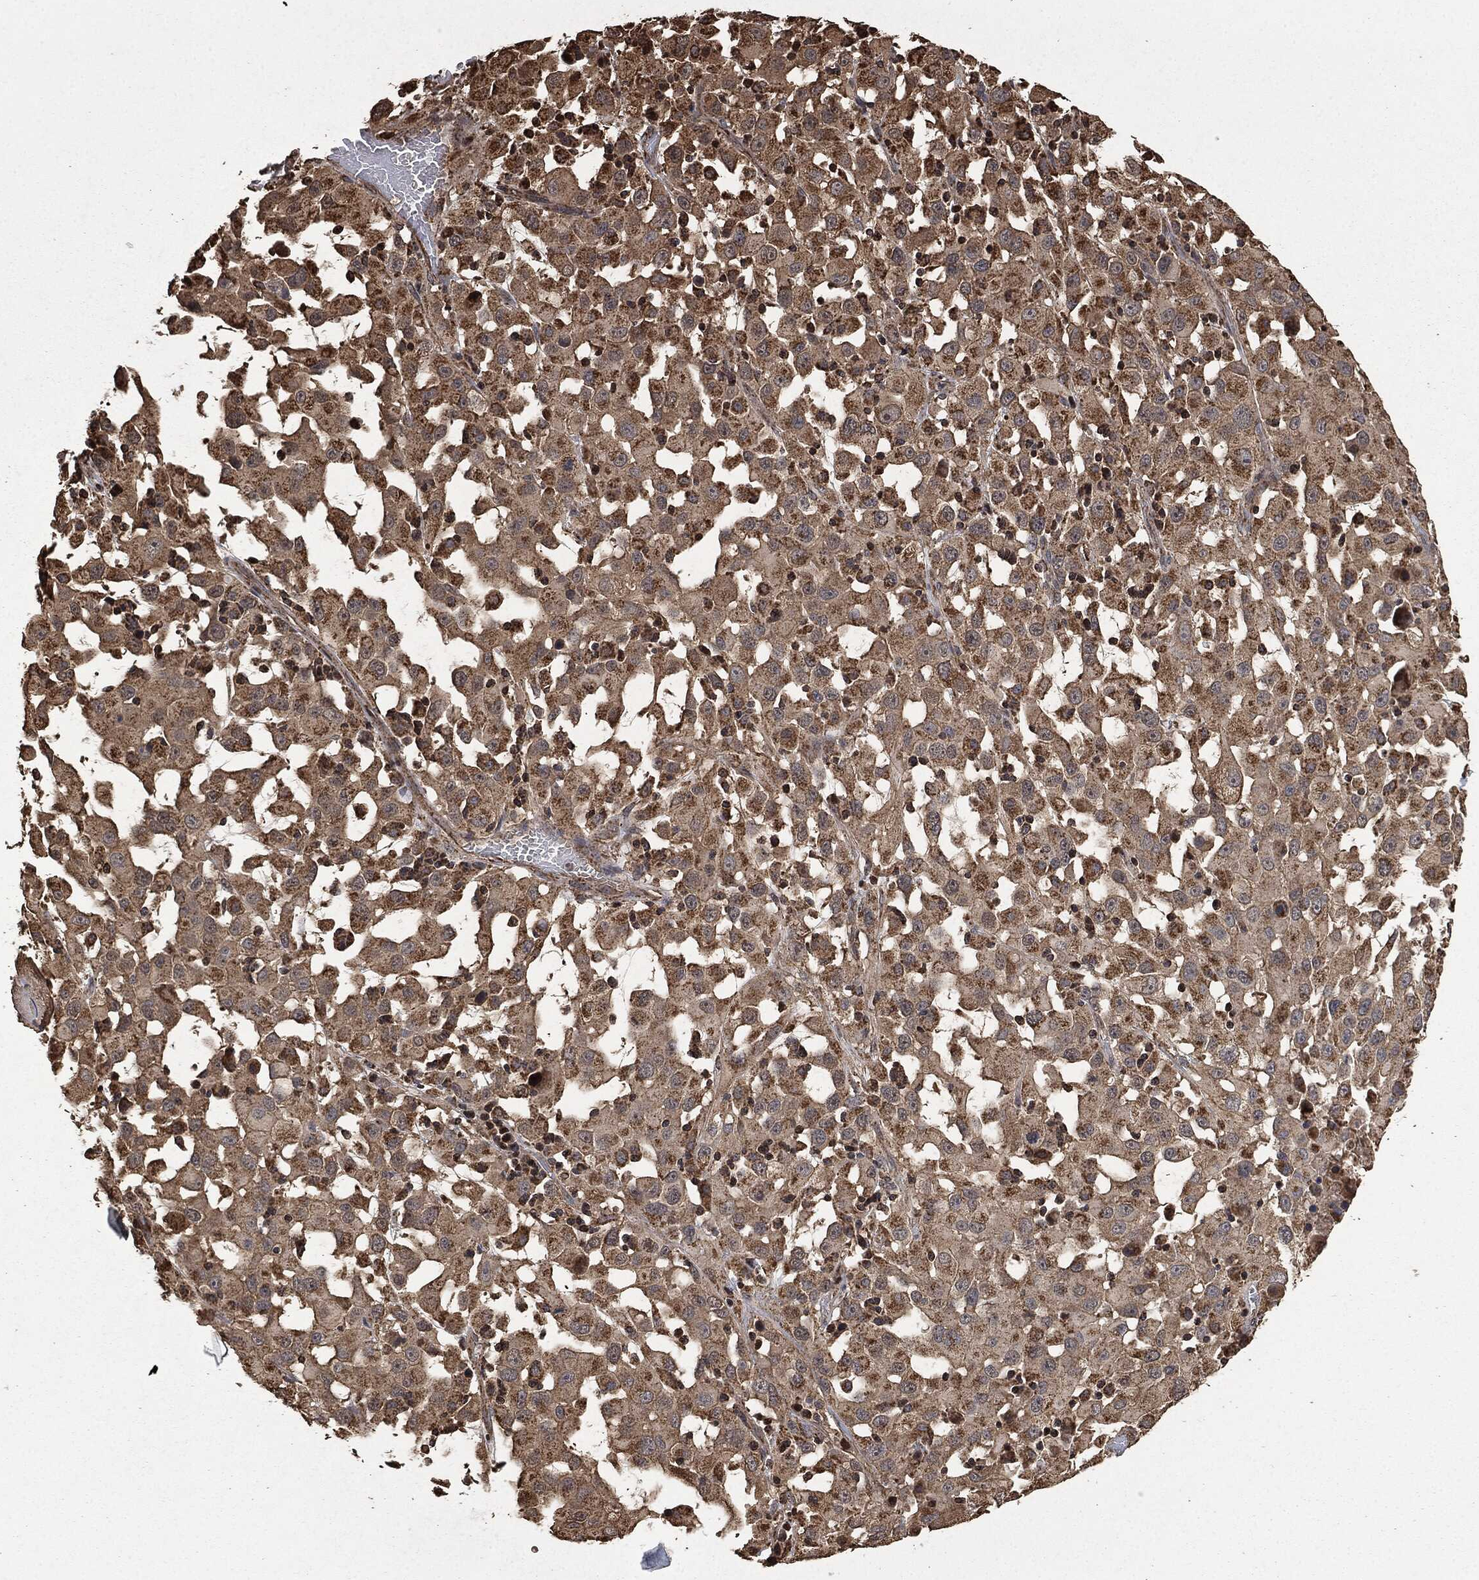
{"staining": {"intensity": "moderate", "quantity": ">75%", "location": "cytoplasmic/membranous"}, "tissue": "melanoma", "cell_type": "Tumor cells", "image_type": "cancer", "snomed": [{"axis": "morphology", "description": "Malignant melanoma, Metastatic site"}, {"axis": "topography", "description": "Lymph node"}], "caption": "Malignant melanoma (metastatic site) stained with a protein marker shows moderate staining in tumor cells.", "gene": "LIG3", "patient": {"sex": "male", "age": 50}}